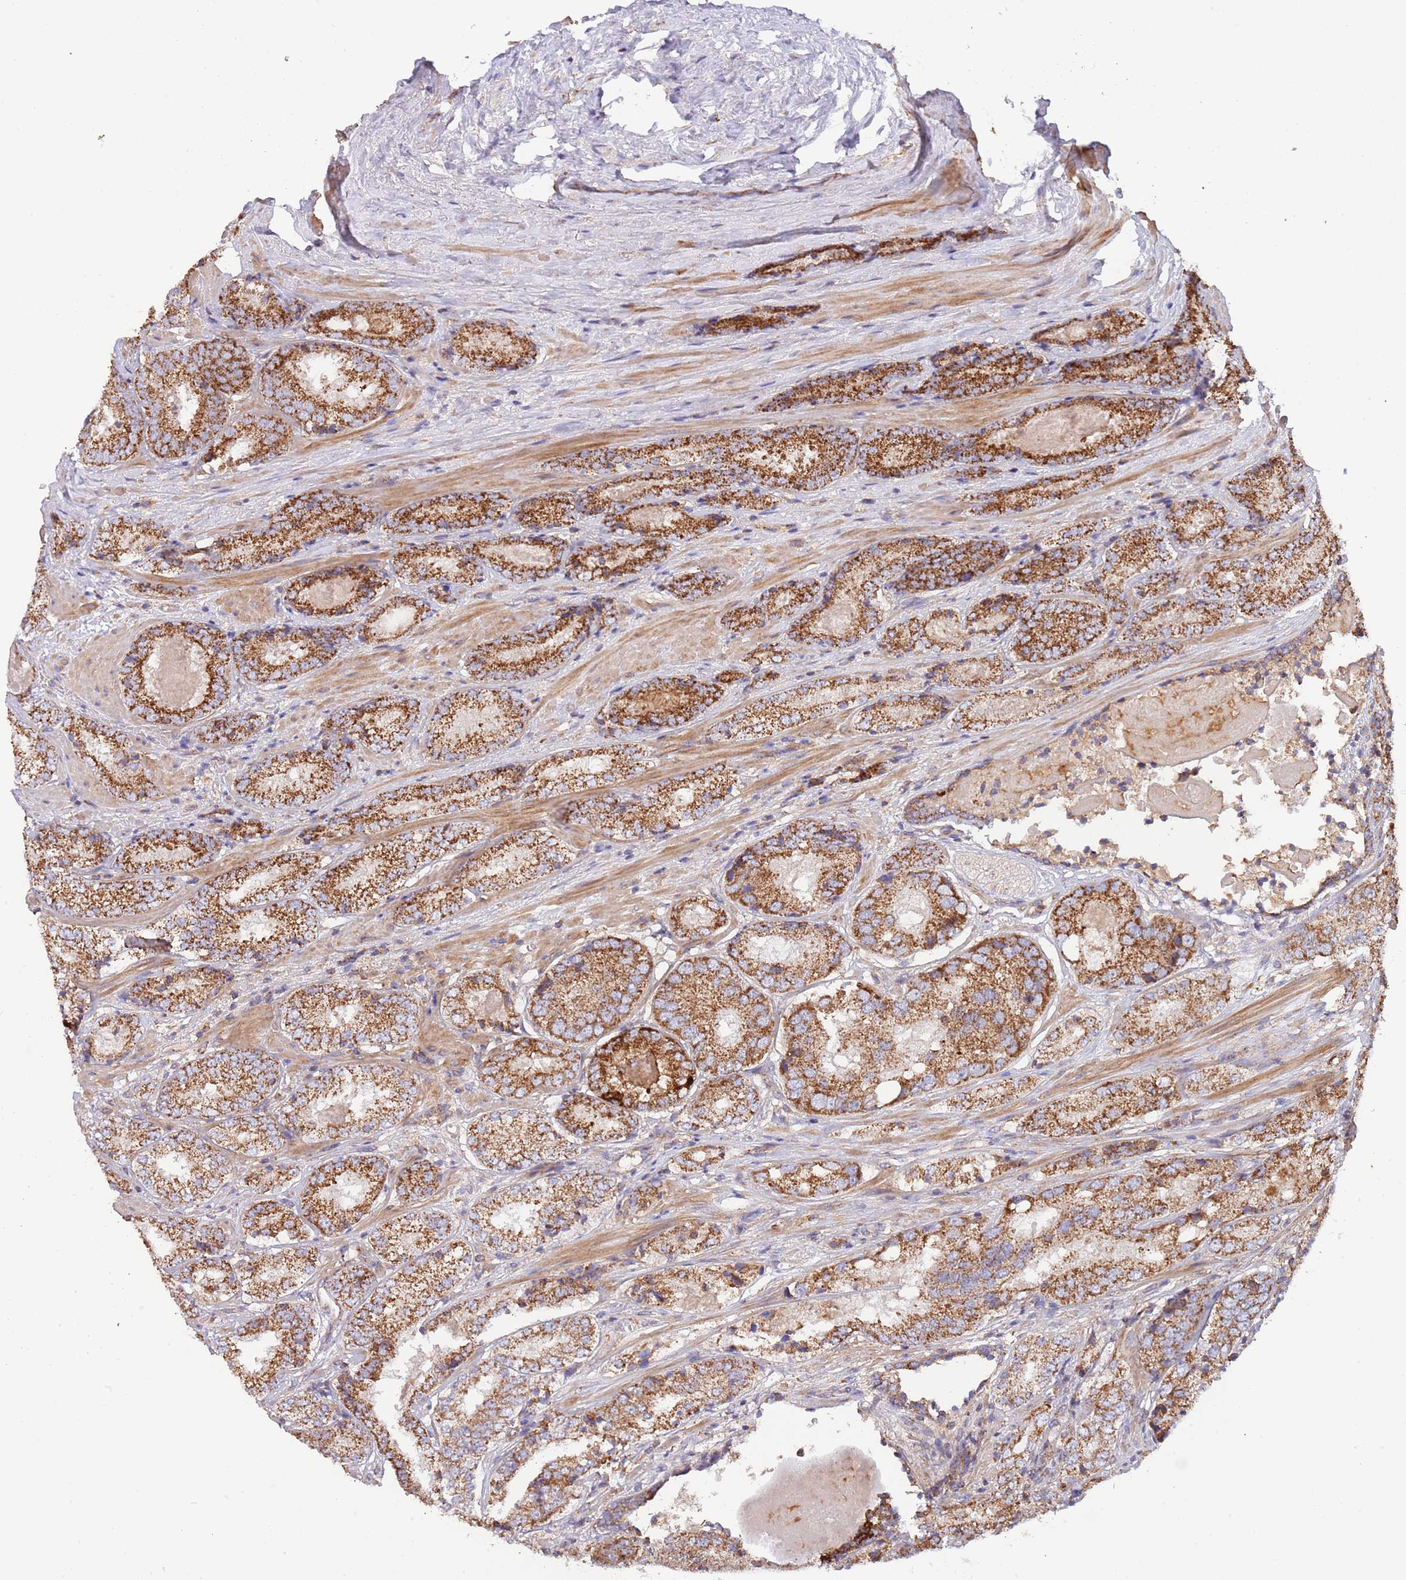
{"staining": {"intensity": "strong", "quantity": ">75%", "location": "cytoplasmic/membranous"}, "tissue": "prostate cancer", "cell_type": "Tumor cells", "image_type": "cancer", "snomed": [{"axis": "morphology", "description": "Adenocarcinoma, High grade"}, {"axis": "topography", "description": "Prostate"}], "caption": "This histopathology image demonstrates immunohistochemistry staining of prostate high-grade adenocarcinoma, with high strong cytoplasmic/membranous positivity in about >75% of tumor cells.", "gene": "DNAJA3", "patient": {"sex": "male", "age": 63}}